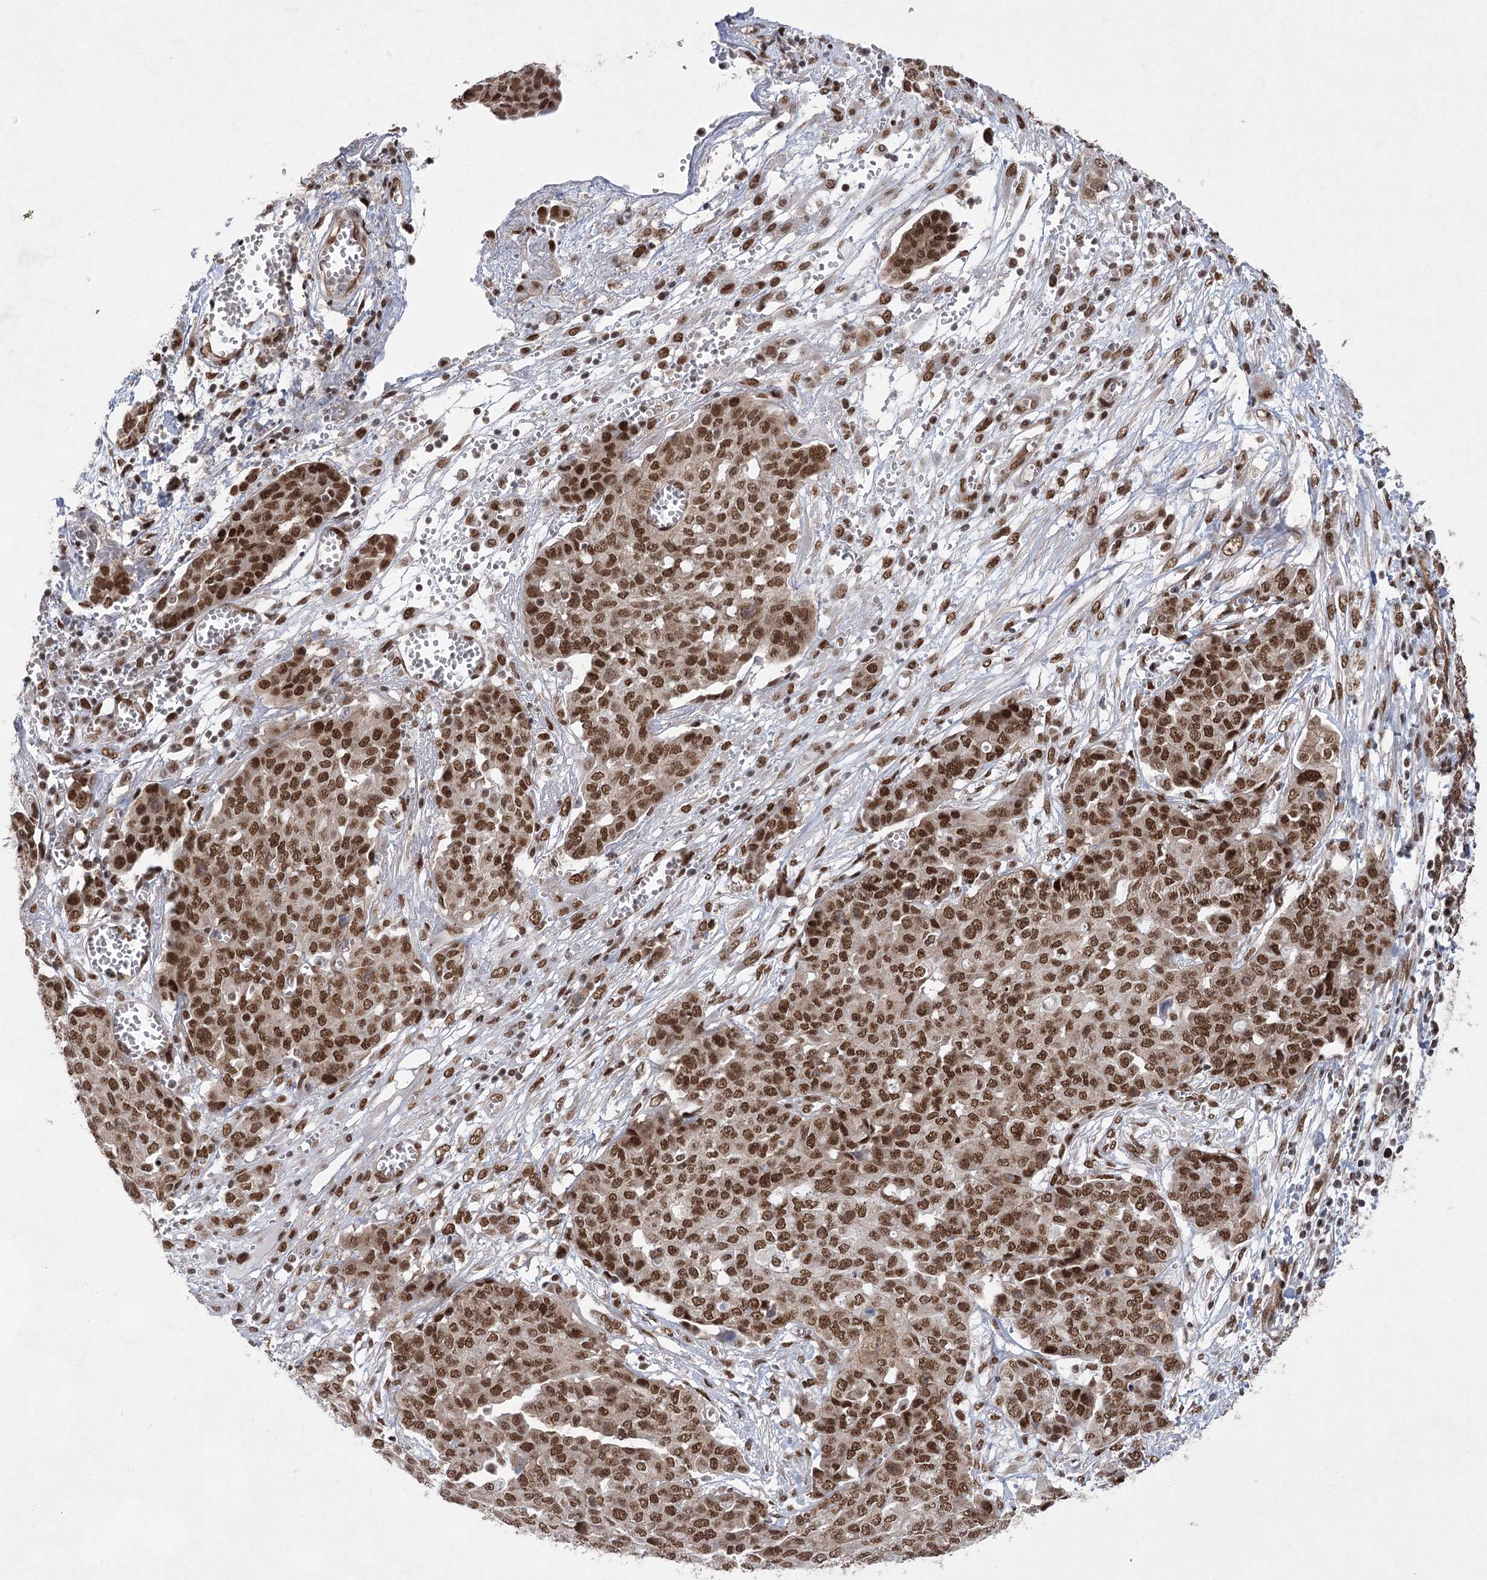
{"staining": {"intensity": "strong", "quantity": ">75%", "location": "nuclear"}, "tissue": "ovarian cancer", "cell_type": "Tumor cells", "image_type": "cancer", "snomed": [{"axis": "morphology", "description": "Cystadenocarcinoma, serous, NOS"}, {"axis": "topography", "description": "Soft tissue"}, {"axis": "topography", "description": "Ovary"}], "caption": "Immunohistochemistry (IHC) image of ovarian serous cystadenocarcinoma stained for a protein (brown), which shows high levels of strong nuclear expression in approximately >75% of tumor cells.", "gene": "ZCCHC8", "patient": {"sex": "female", "age": 57}}